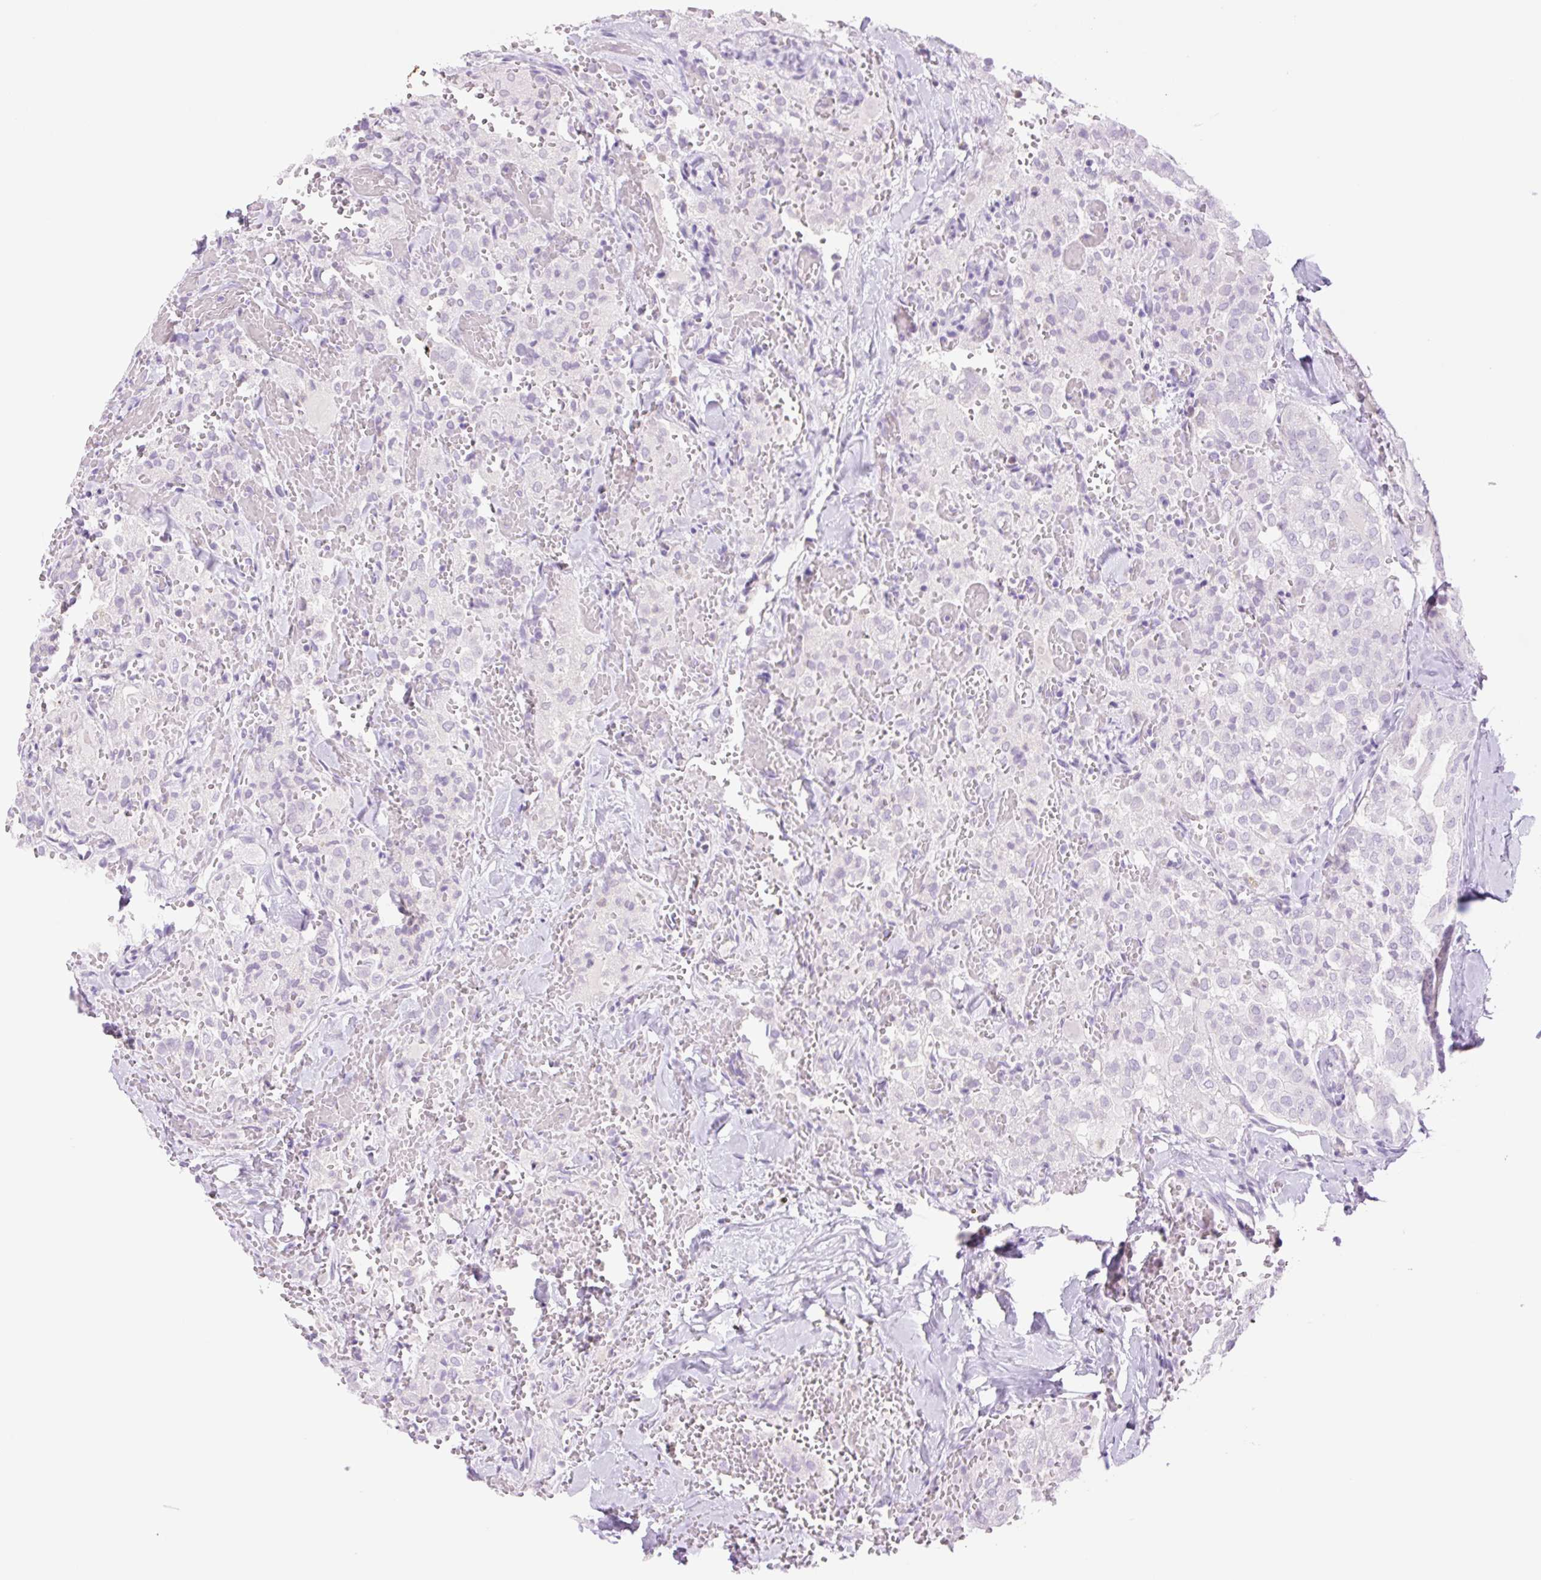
{"staining": {"intensity": "negative", "quantity": "none", "location": "none"}, "tissue": "thyroid cancer", "cell_type": "Tumor cells", "image_type": "cancer", "snomed": [{"axis": "morphology", "description": "Follicular adenoma carcinoma, NOS"}, {"axis": "topography", "description": "Thyroid gland"}], "caption": "IHC micrograph of thyroid follicular adenoma carcinoma stained for a protein (brown), which shows no expression in tumor cells.", "gene": "TBX15", "patient": {"sex": "male", "age": 75}}